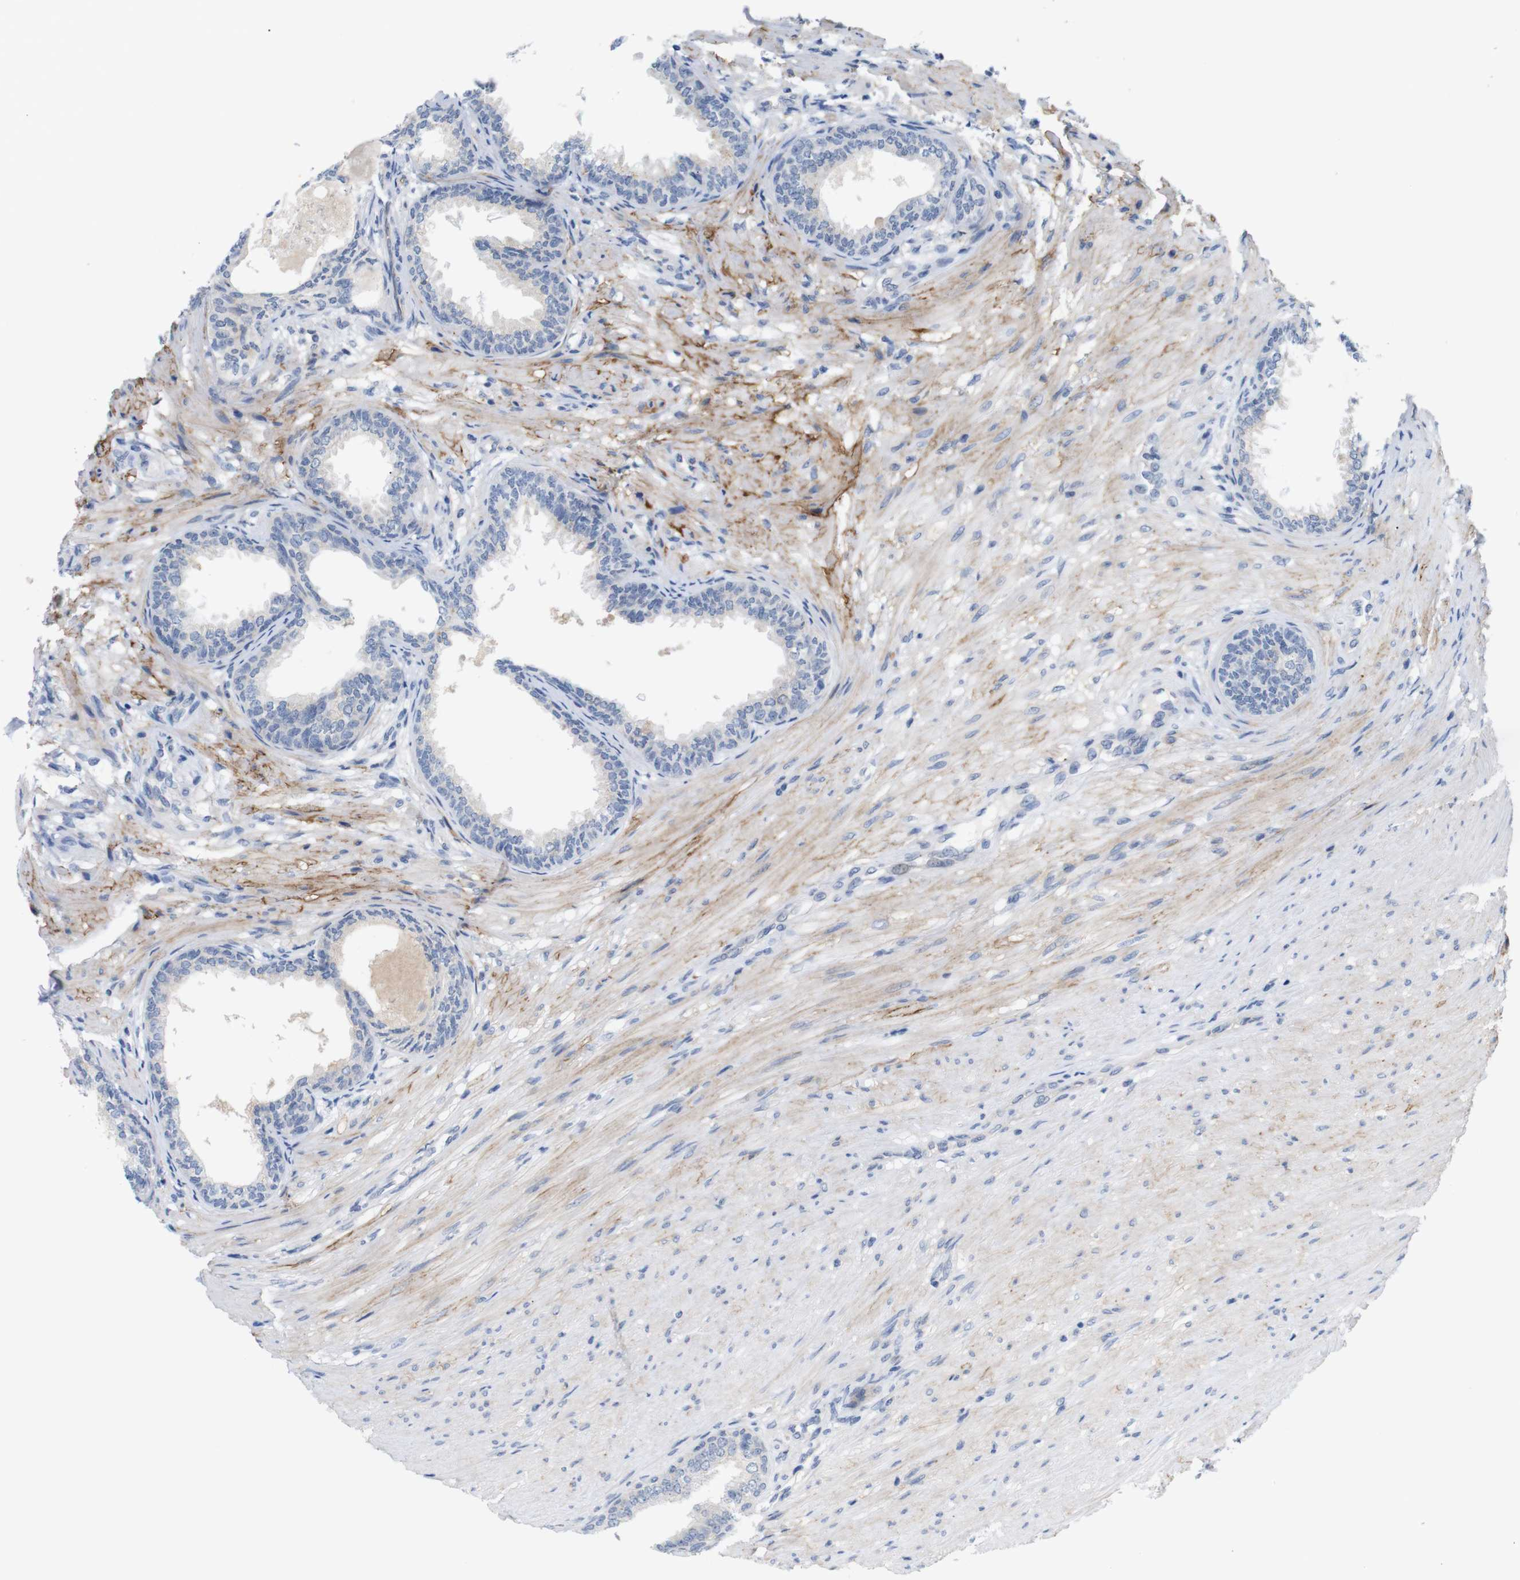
{"staining": {"intensity": "moderate", "quantity": "25%-75%", "location": "cytoplasmic/membranous"}, "tissue": "prostate", "cell_type": "Glandular cells", "image_type": "normal", "snomed": [{"axis": "morphology", "description": "Normal tissue, NOS"}, {"axis": "topography", "description": "Prostate"}], "caption": "The photomicrograph demonstrates immunohistochemical staining of unremarkable prostate. There is moderate cytoplasmic/membranous expression is present in about 25%-75% of glandular cells.", "gene": "ITGA5", "patient": {"sex": "male", "age": 76}}